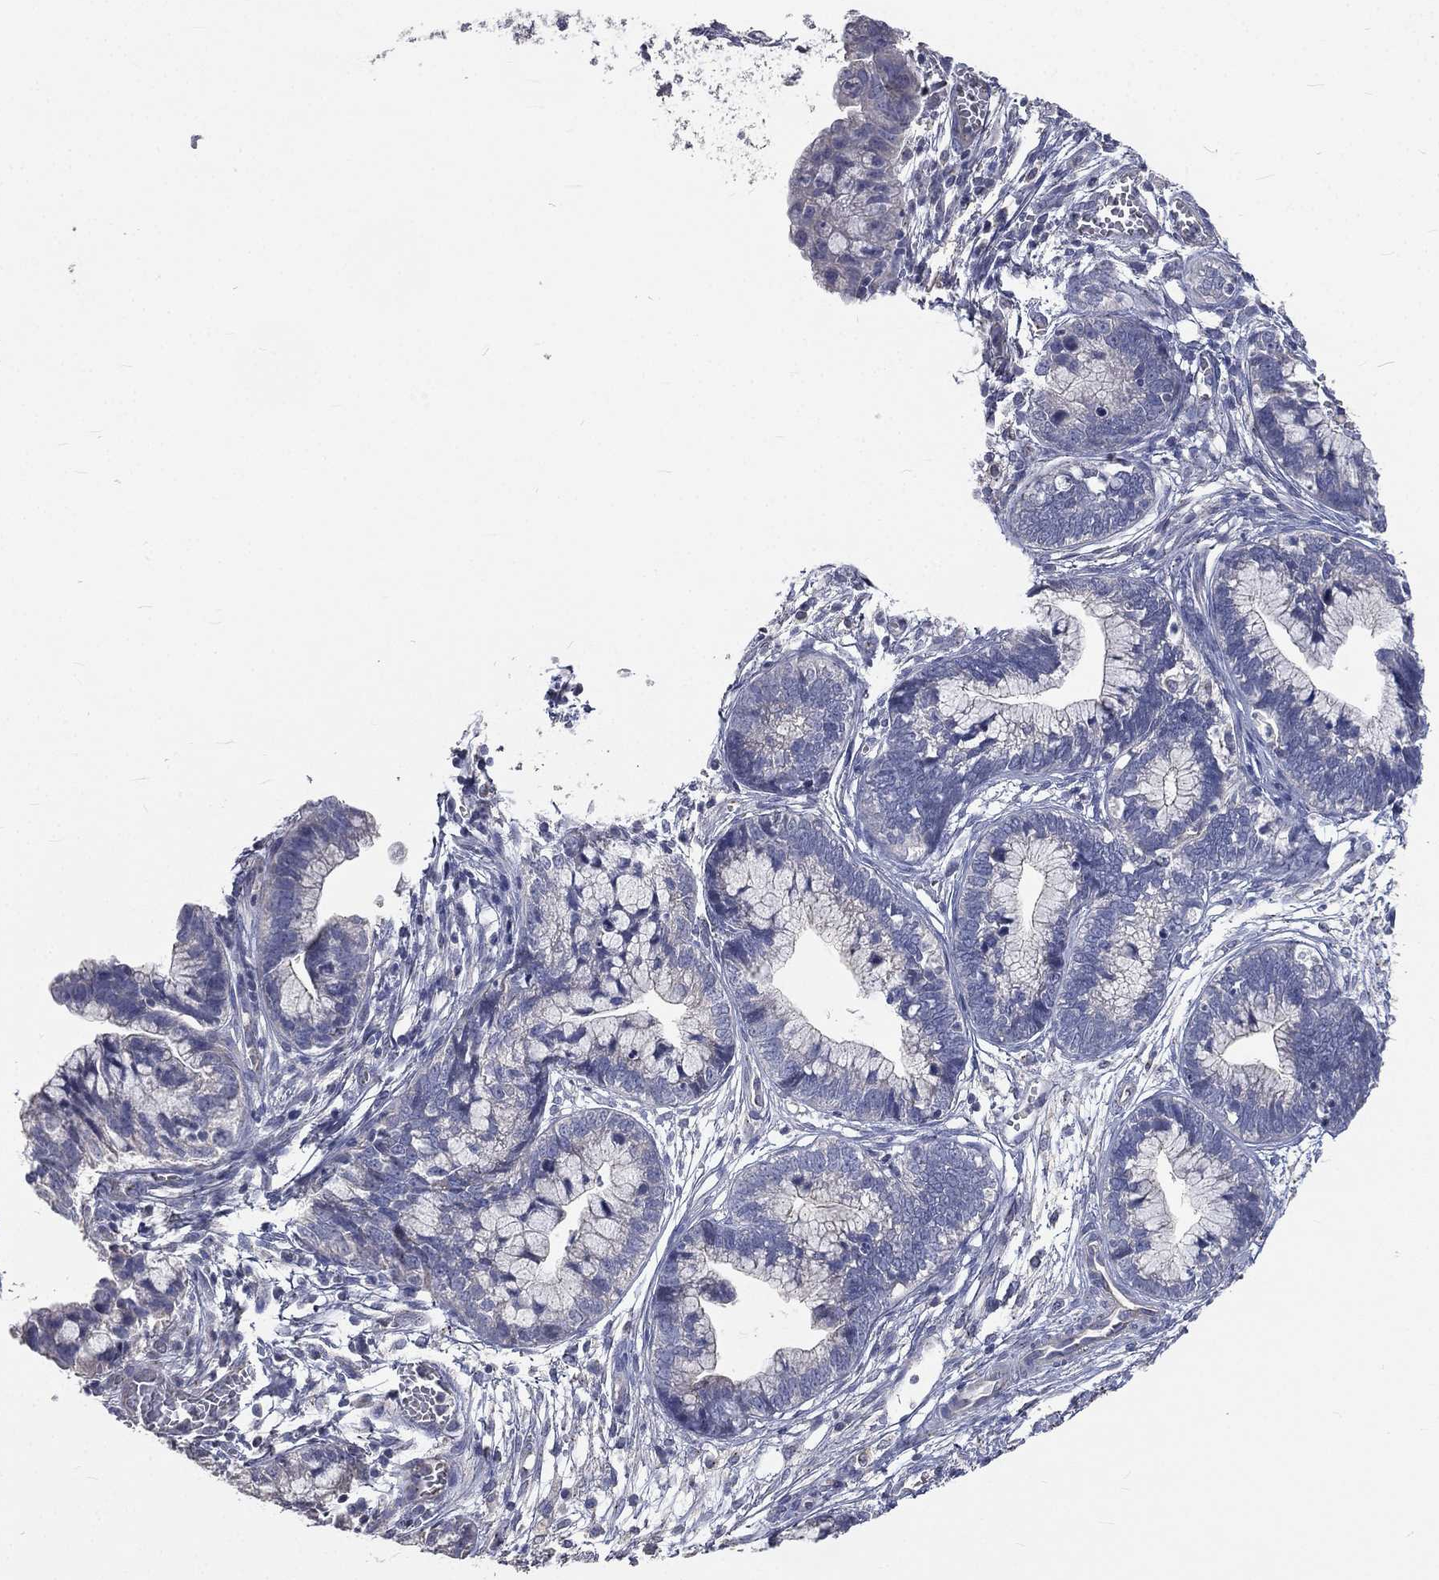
{"staining": {"intensity": "negative", "quantity": "none", "location": "none"}, "tissue": "cervical cancer", "cell_type": "Tumor cells", "image_type": "cancer", "snomed": [{"axis": "morphology", "description": "Adenocarcinoma, NOS"}, {"axis": "topography", "description": "Cervix"}], "caption": "Tumor cells are negative for brown protein staining in cervical adenocarcinoma.", "gene": "CROCC", "patient": {"sex": "female", "age": 44}}